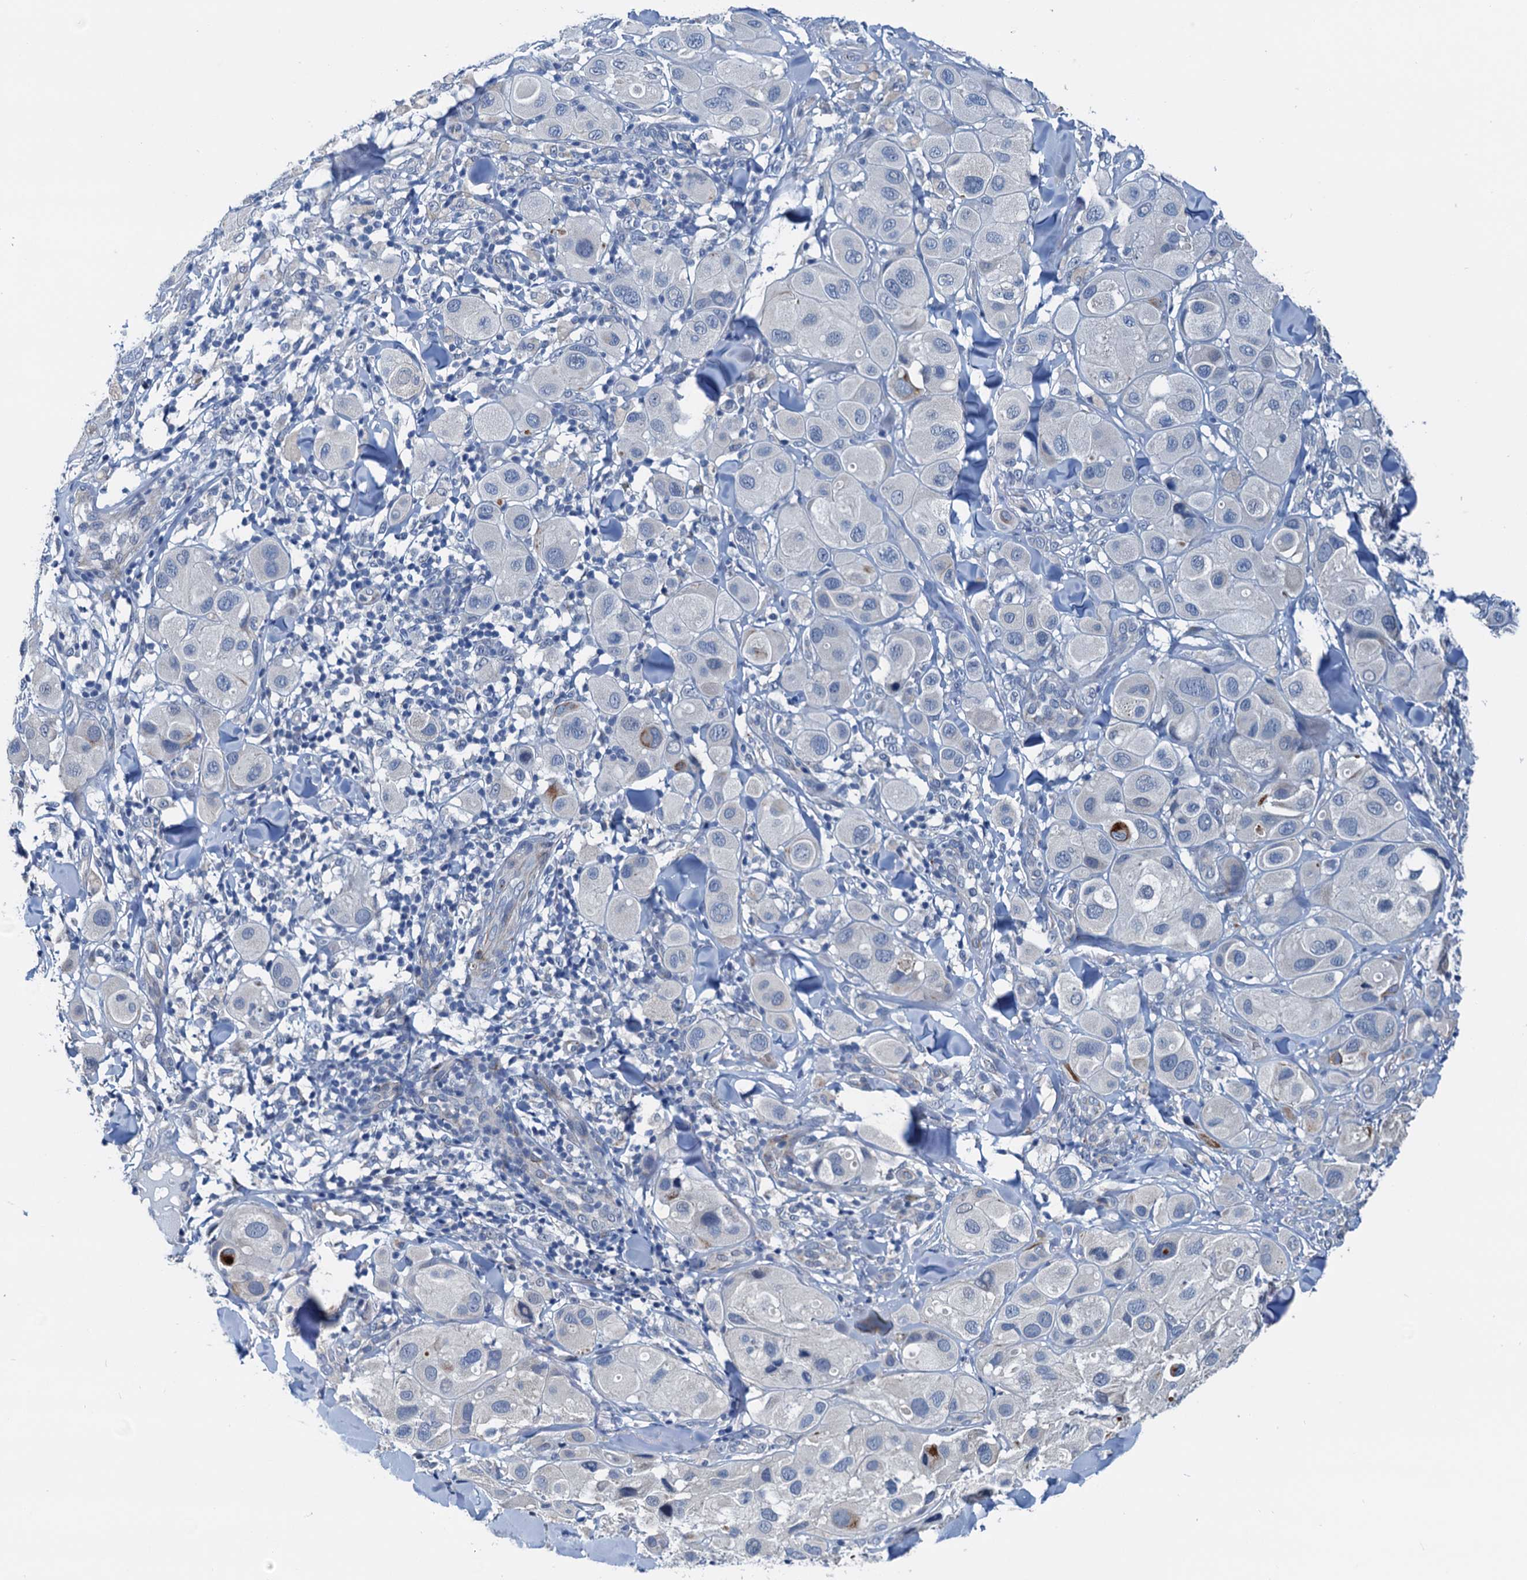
{"staining": {"intensity": "negative", "quantity": "none", "location": "none"}, "tissue": "melanoma", "cell_type": "Tumor cells", "image_type": "cancer", "snomed": [{"axis": "morphology", "description": "Malignant melanoma, Metastatic site"}, {"axis": "topography", "description": "Skin"}], "caption": "IHC photomicrograph of neoplastic tissue: human malignant melanoma (metastatic site) stained with DAB (3,3'-diaminobenzidine) exhibits no significant protein positivity in tumor cells.", "gene": "ELAC1", "patient": {"sex": "male", "age": 41}}